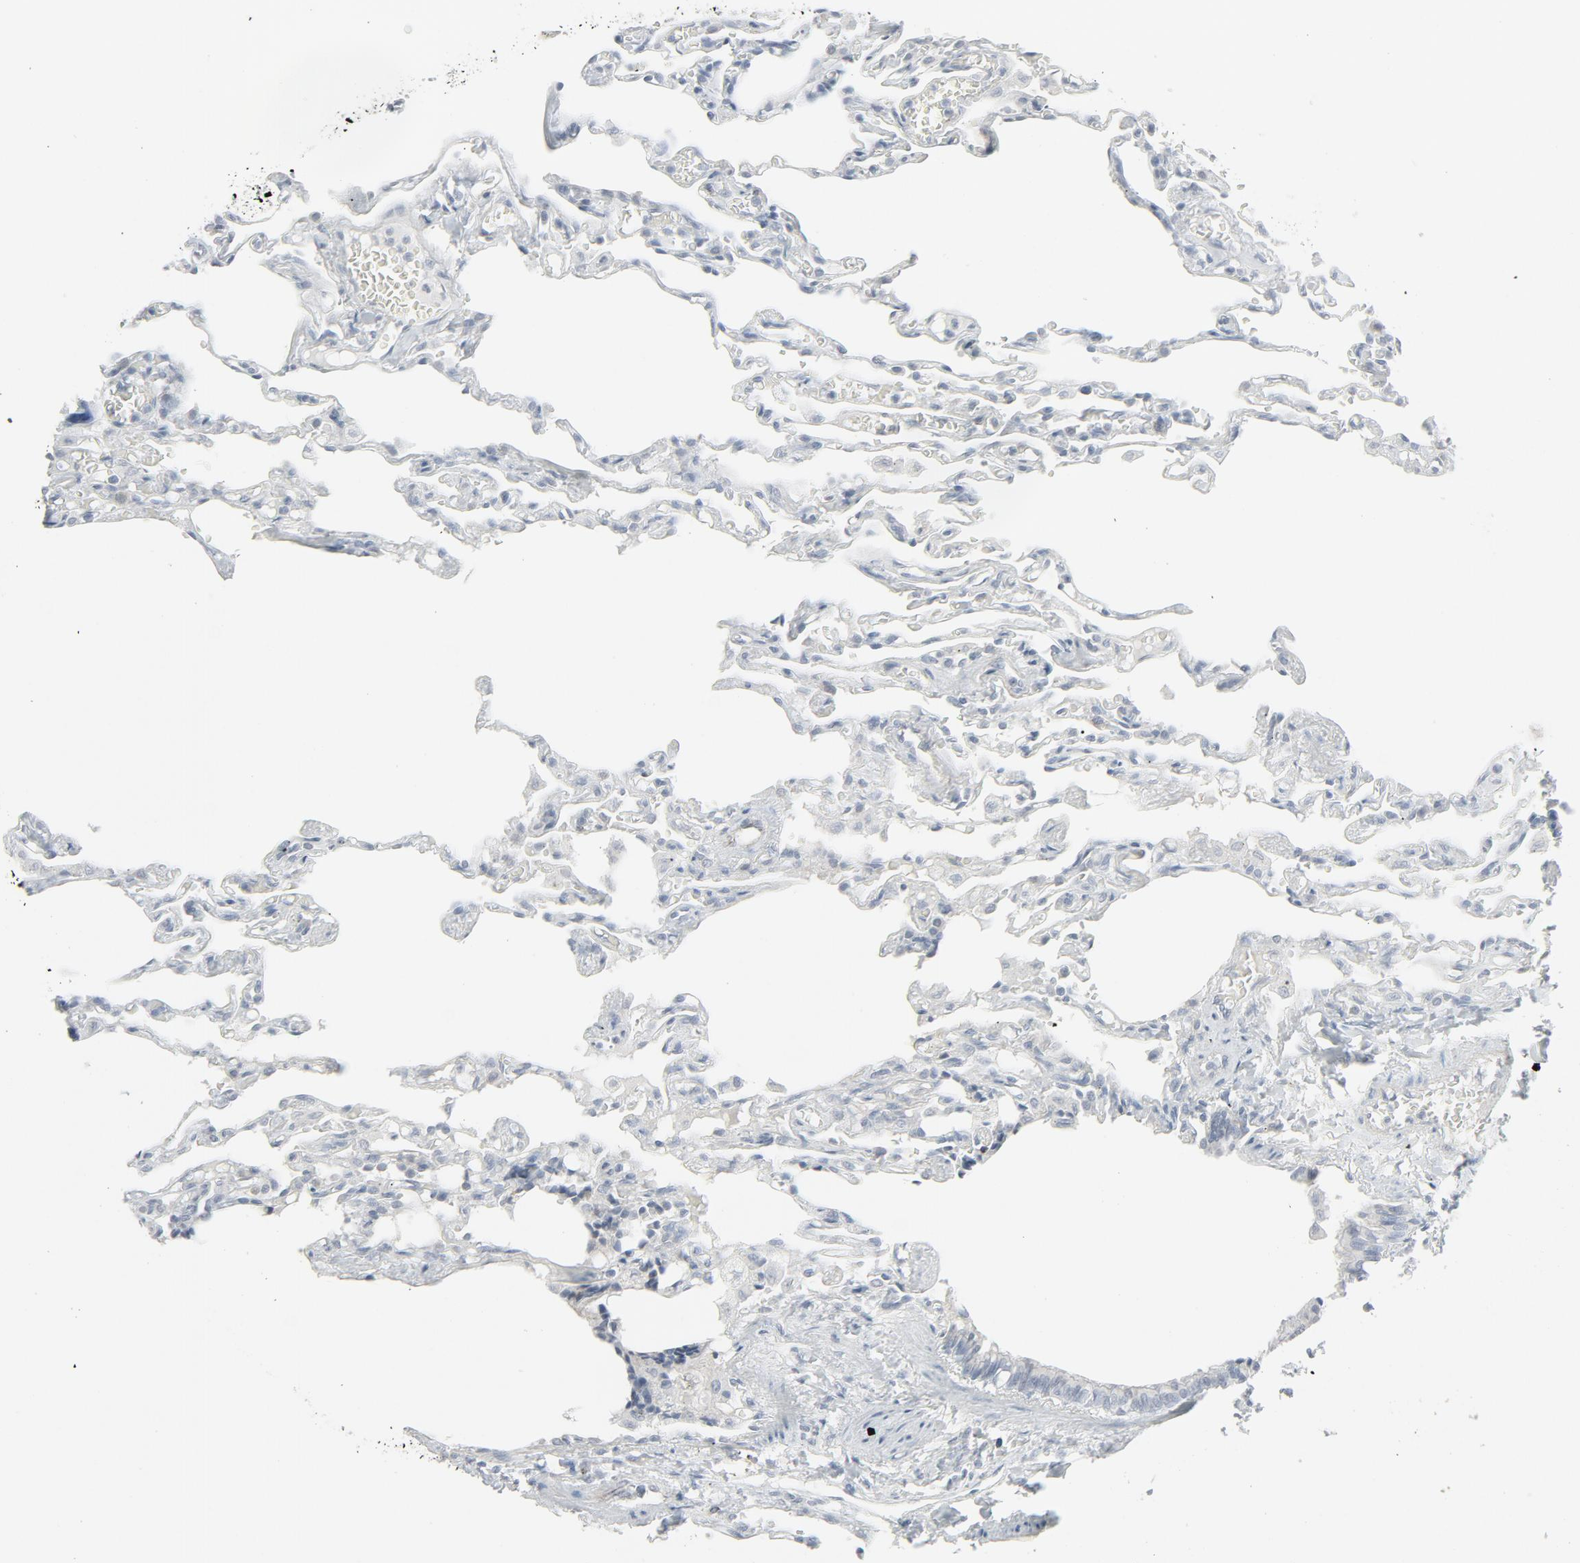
{"staining": {"intensity": "negative", "quantity": "none", "location": "none"}, "tissue": "lung", "cell_type": "Alveolar cells", "image_type": "normal", "snomed": [{"axis": "morphology", "description": "Normal tissue, NOS"}, {"axis": "topography", "description": "Lung"}], "caption": "This is an immunohistochemistry image of normal human lung. There is no positivity in alveolar cells.", "gene": "FGFR3", "patient": {"sex": "male", "age": 21}}